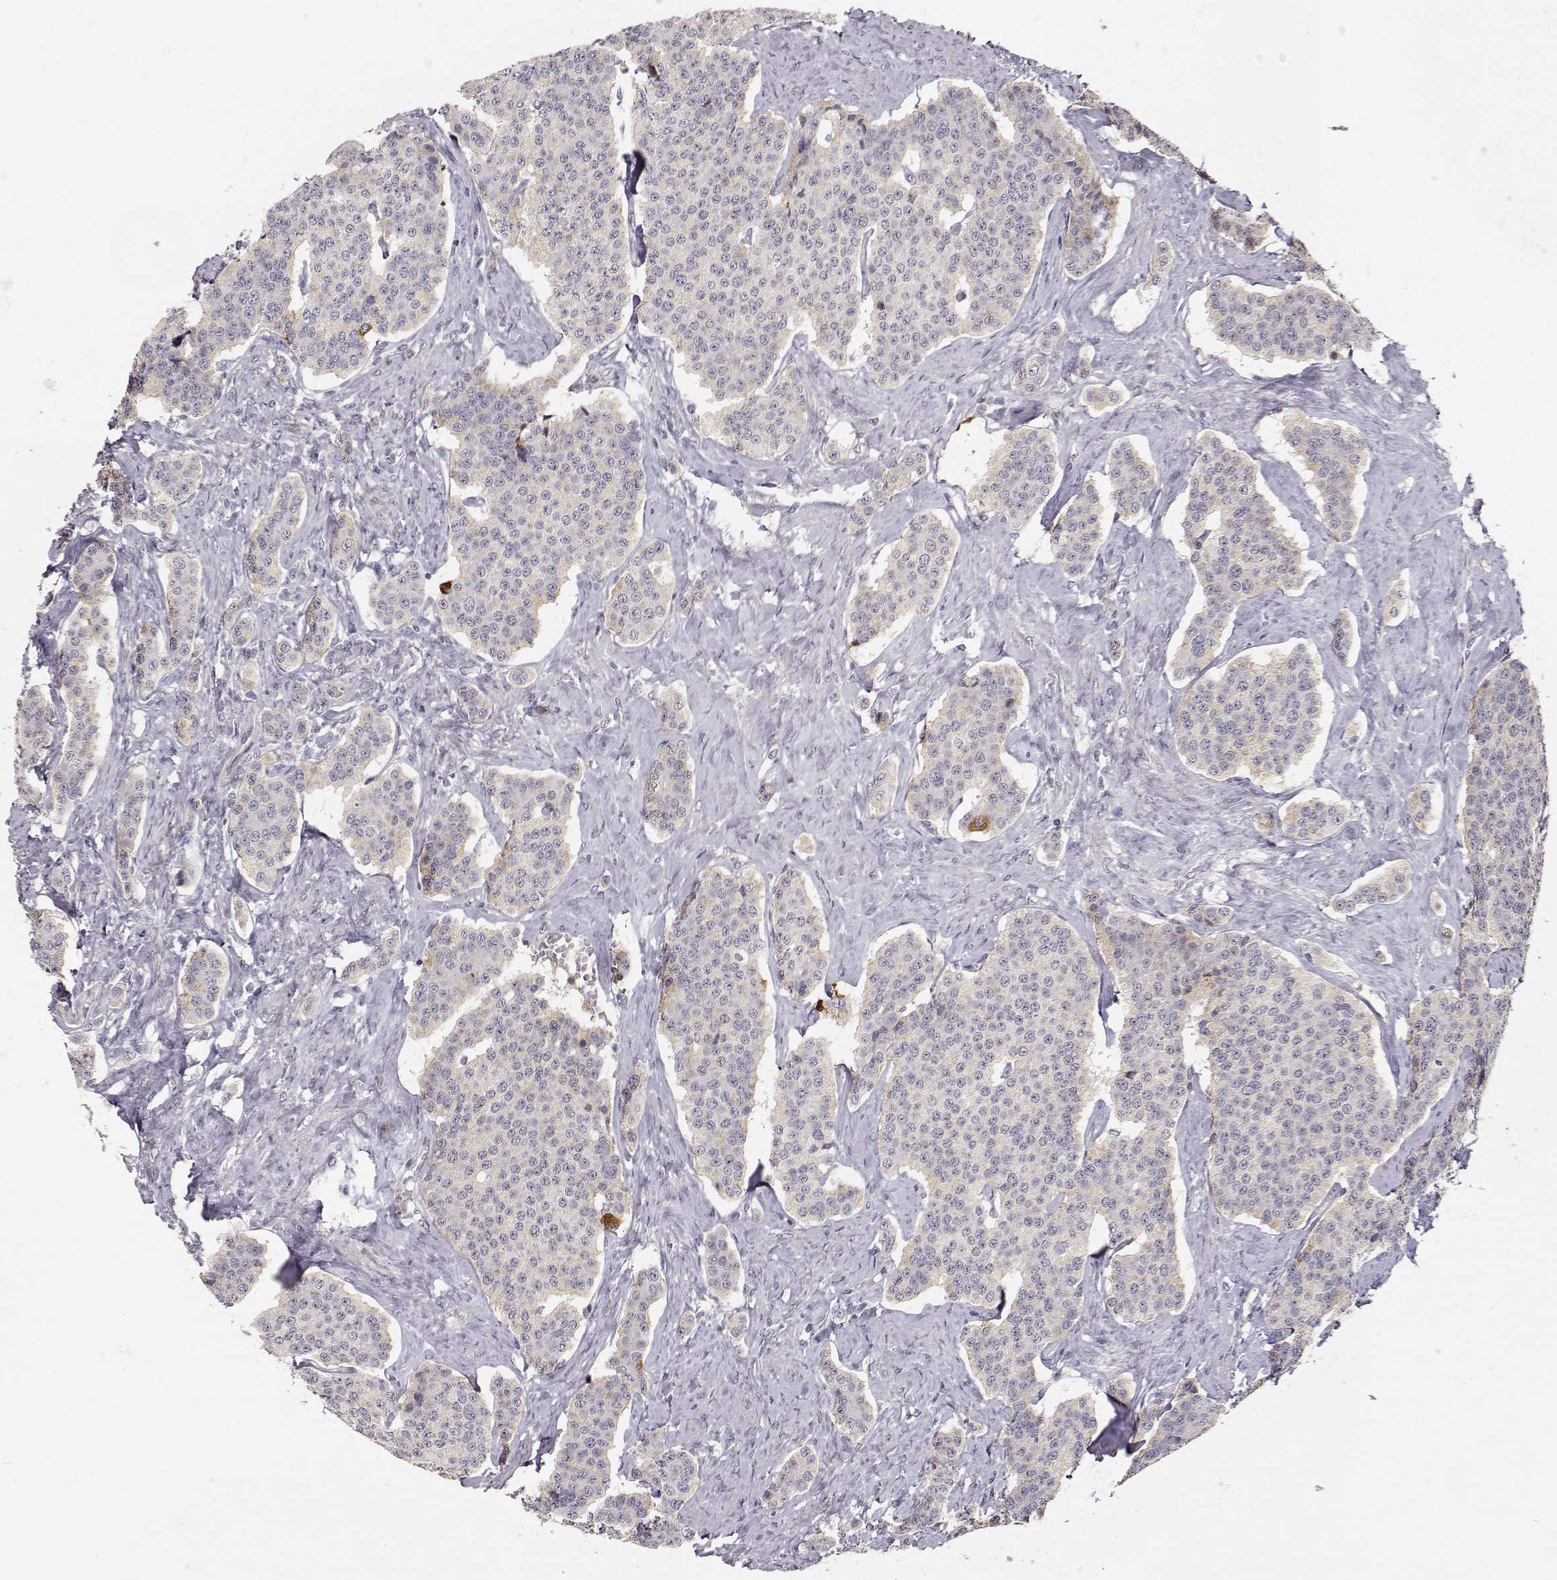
{"staining": {"intensity": "negative", "quantity": "none", "location": "none"}, "tissue": "carcinoid", "cell_type": "Tumor cells", "image_type": "cancer", "snomed": [{"axis": "morphology", "description": "Carcinoid, malignant, NOS"}, {"axis": "topography", "description": "Small intestine"}], "caption": "Immunohistochemical staining of carcinoid (malignant) exhibits no significant expression in tumor cells.", "gene": "LAMA5", "patient": {"sex": "female", "age": 58}}